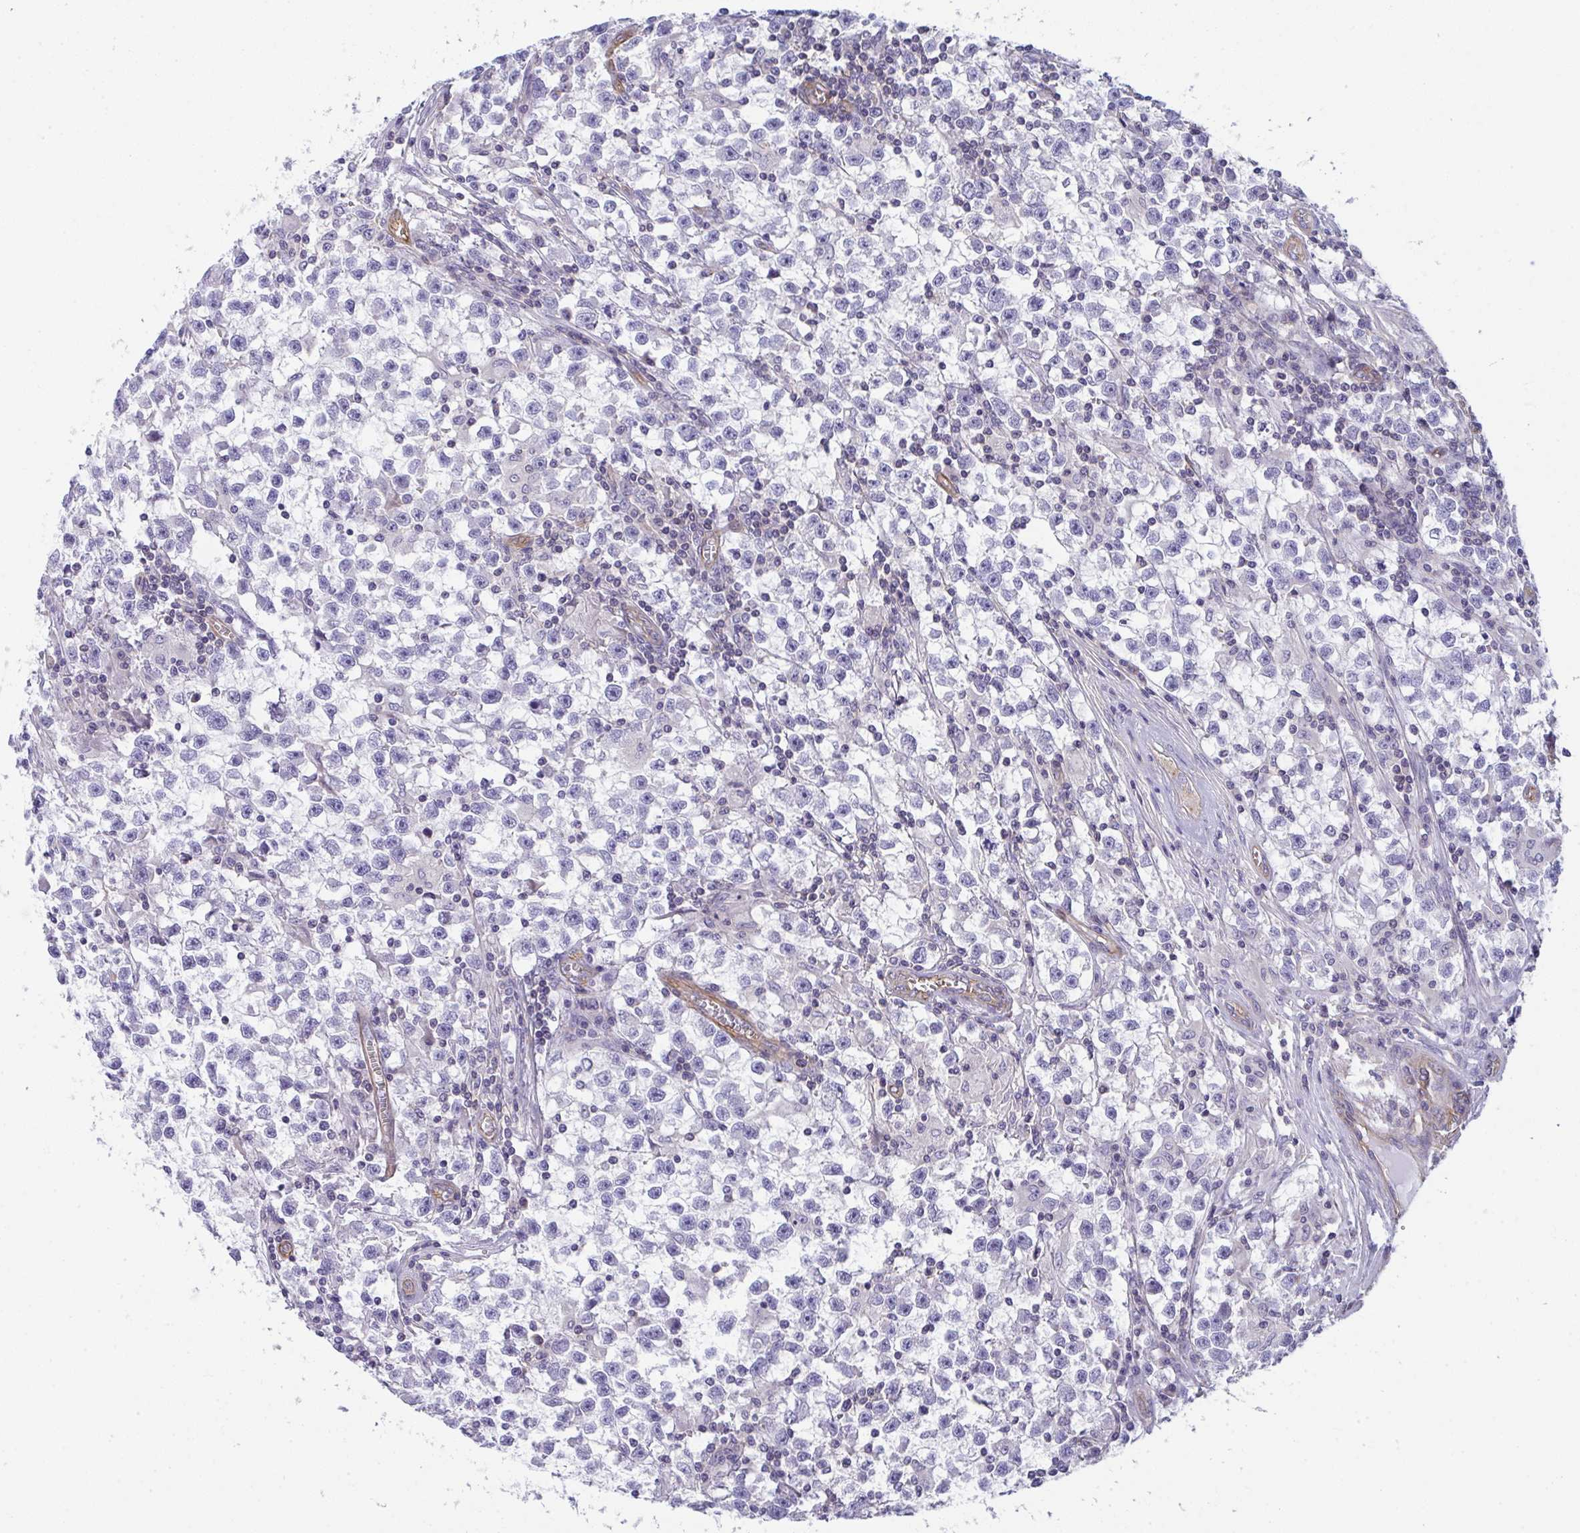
{"staining": {"intensity": "negative", "quantity": "none", "location": "none"}, "tissue": "testis cancer", "cell_type": "Tumor cells", "image_type": "cancer", "snomed": [{"axis": "morphology", "description": "Seminoma, NOS"}, {"axis": "topography", "description": "Testis"}], "caption": "DAB immunohistochemical staining of testis cancer (seminoma) shows no significant staining in tumor cells.", "gene": "MYL12A", "patient": {"sex": "male", "age": 31}}